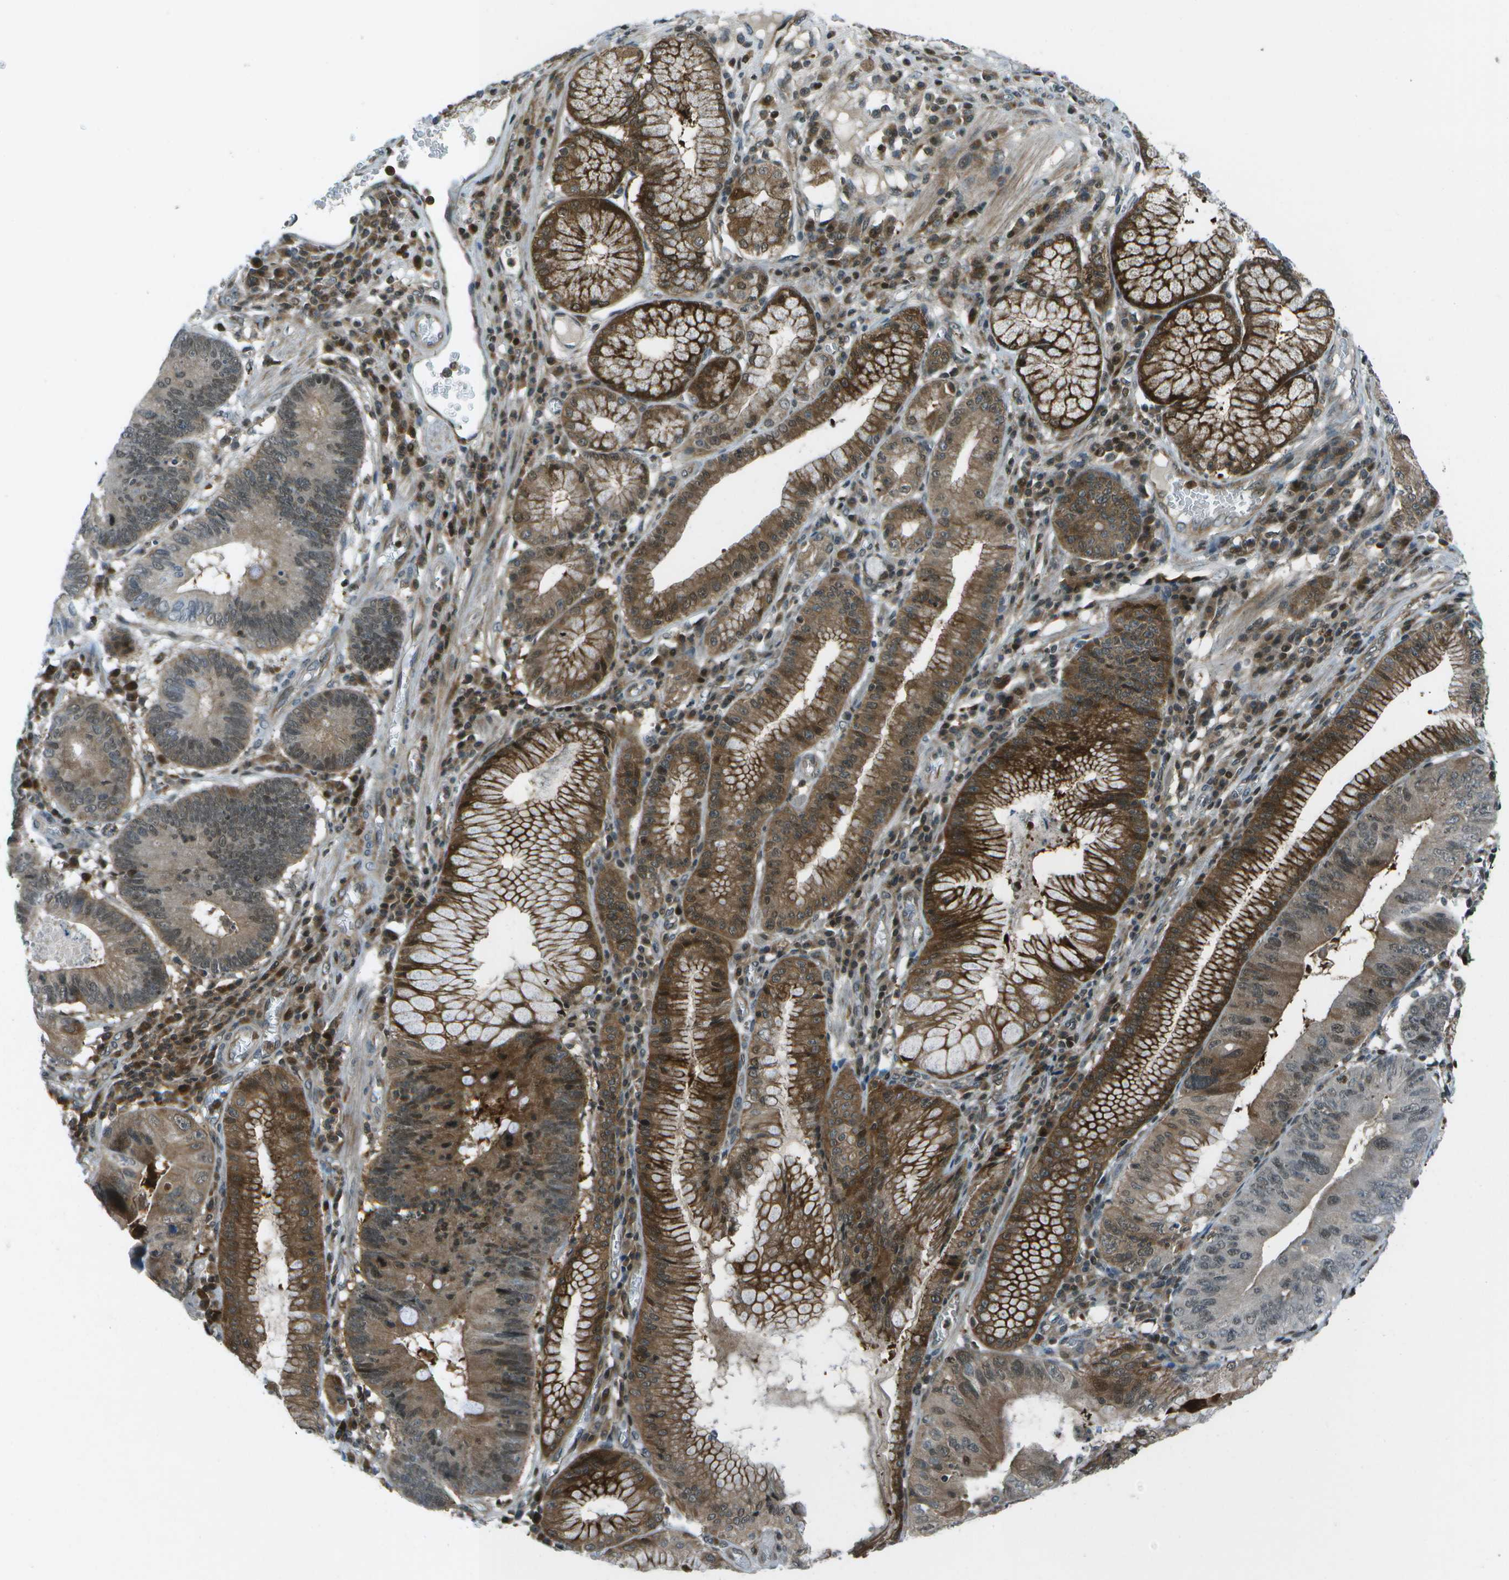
{"staining": {"intensity": "moderate", "quantity": ">75%", "location": "cytoplasmic/membranous,nuclear"}, "tissue": "stomach cancer", "cell_type": "Tumor cells", "image_type": "cancer", "snomed": [{"axis": "morphology", "description": "Adenocarcinoma, NOS"}, {"axis": "topography", "description": "Stomach"}], "caption": "Protein staining displays moderate cytoplasmic/membranous and nuclear positivity in about >75% of tumor cells in stomach cancer (adenocarcinoma).", "gene": "TMEM19", "patient": {"sex": "male", "age": 59}}